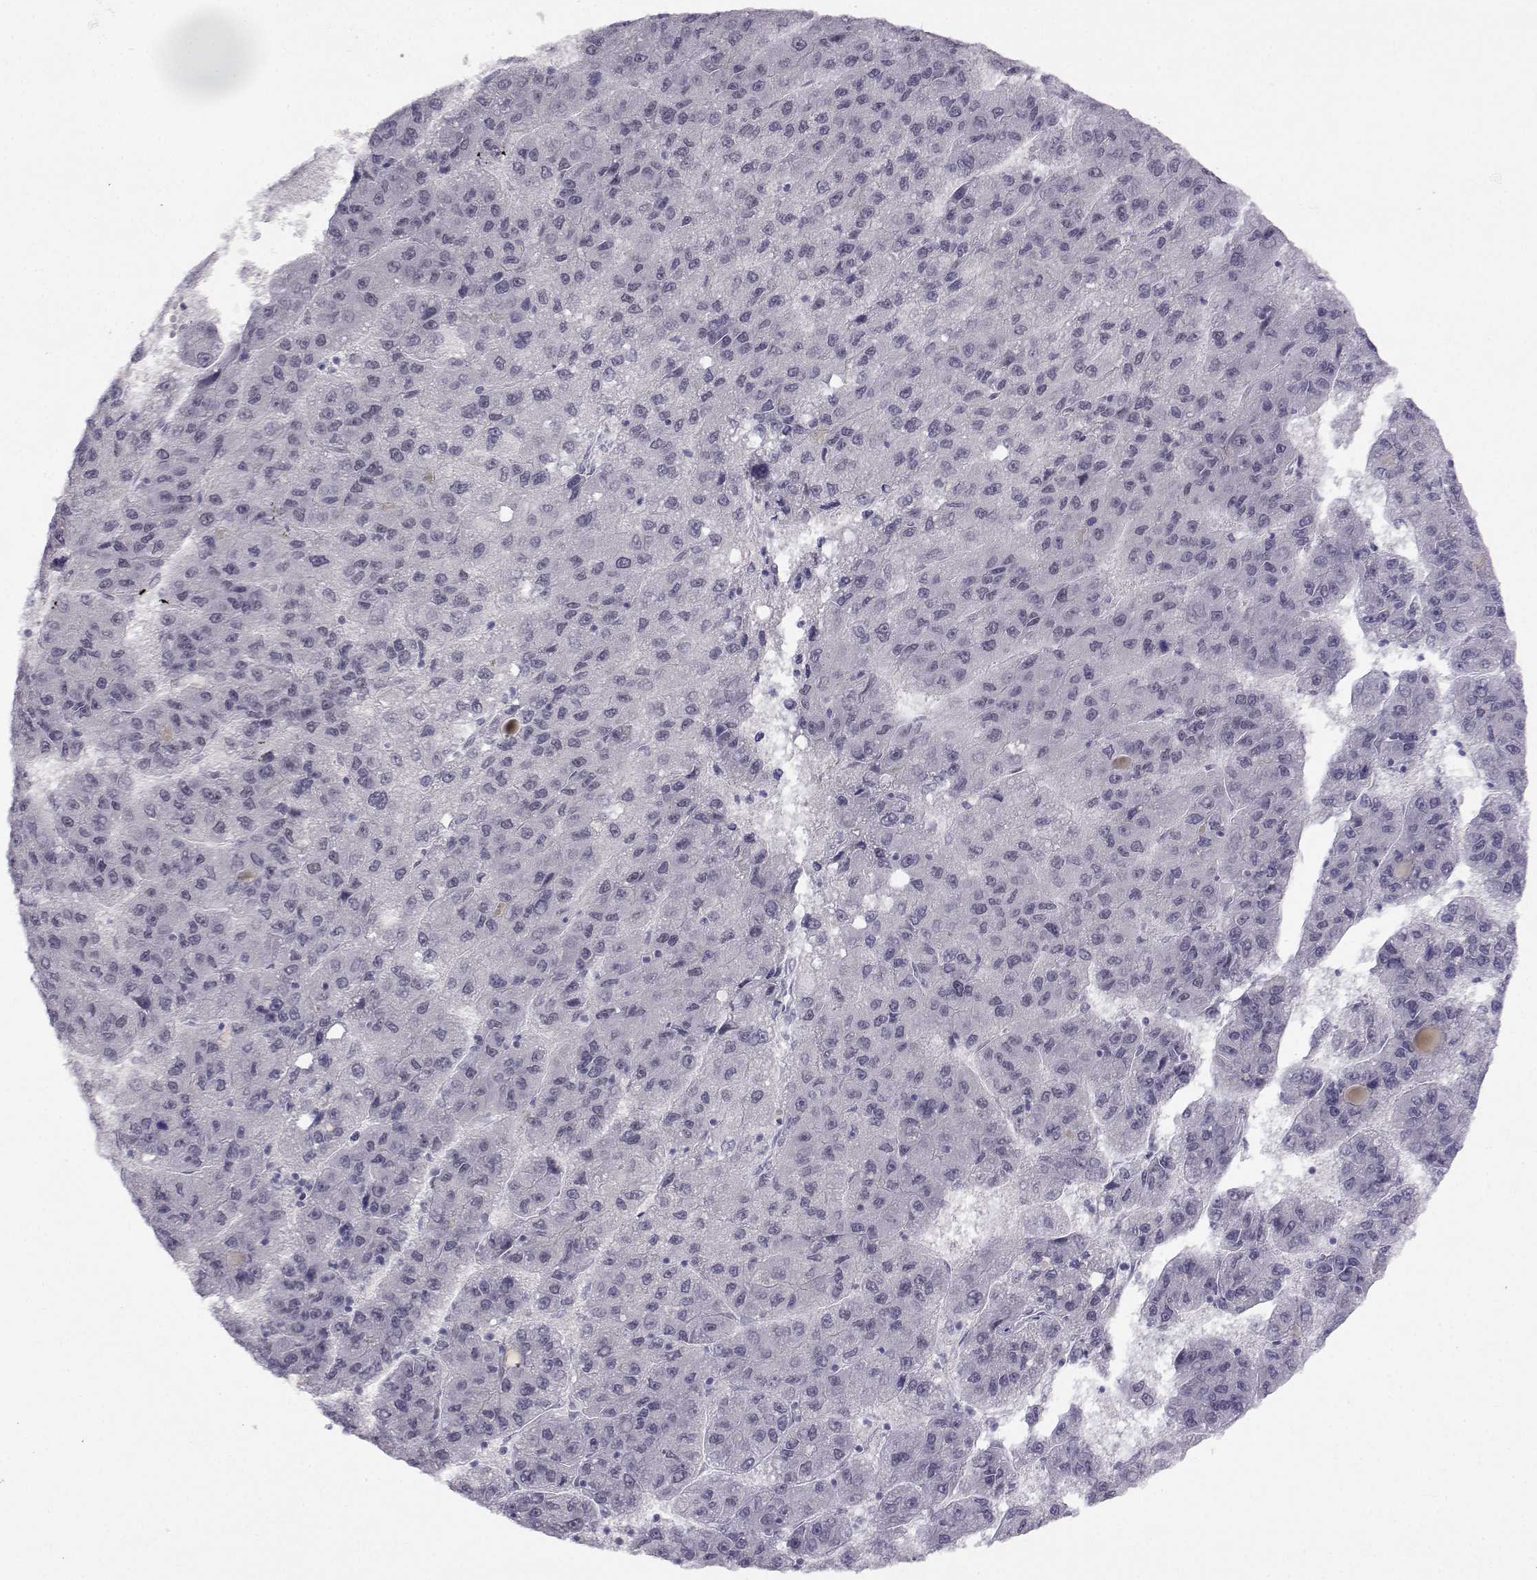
{"staining": {"intensity": "negative", "quantity": "none", "location": "none"}, "tissue": "liver cancer", "cell_type": "Tumor cells", "image_type": "cancer", "snomed": [{"axis": "morphology", "description": "Carcinoma, Hepatocellular, NOS"}, {"axis": "topography", "description": "Liver"}], "caption": "Tumor cells show no significant expression in hepatocellular carcinoma (liver). (Brightfield microscopy of DAB immunohistochemistry (IHC) at high magnification).", "gene": "MED26", "patient": {"sex": "female", "age": 82}}